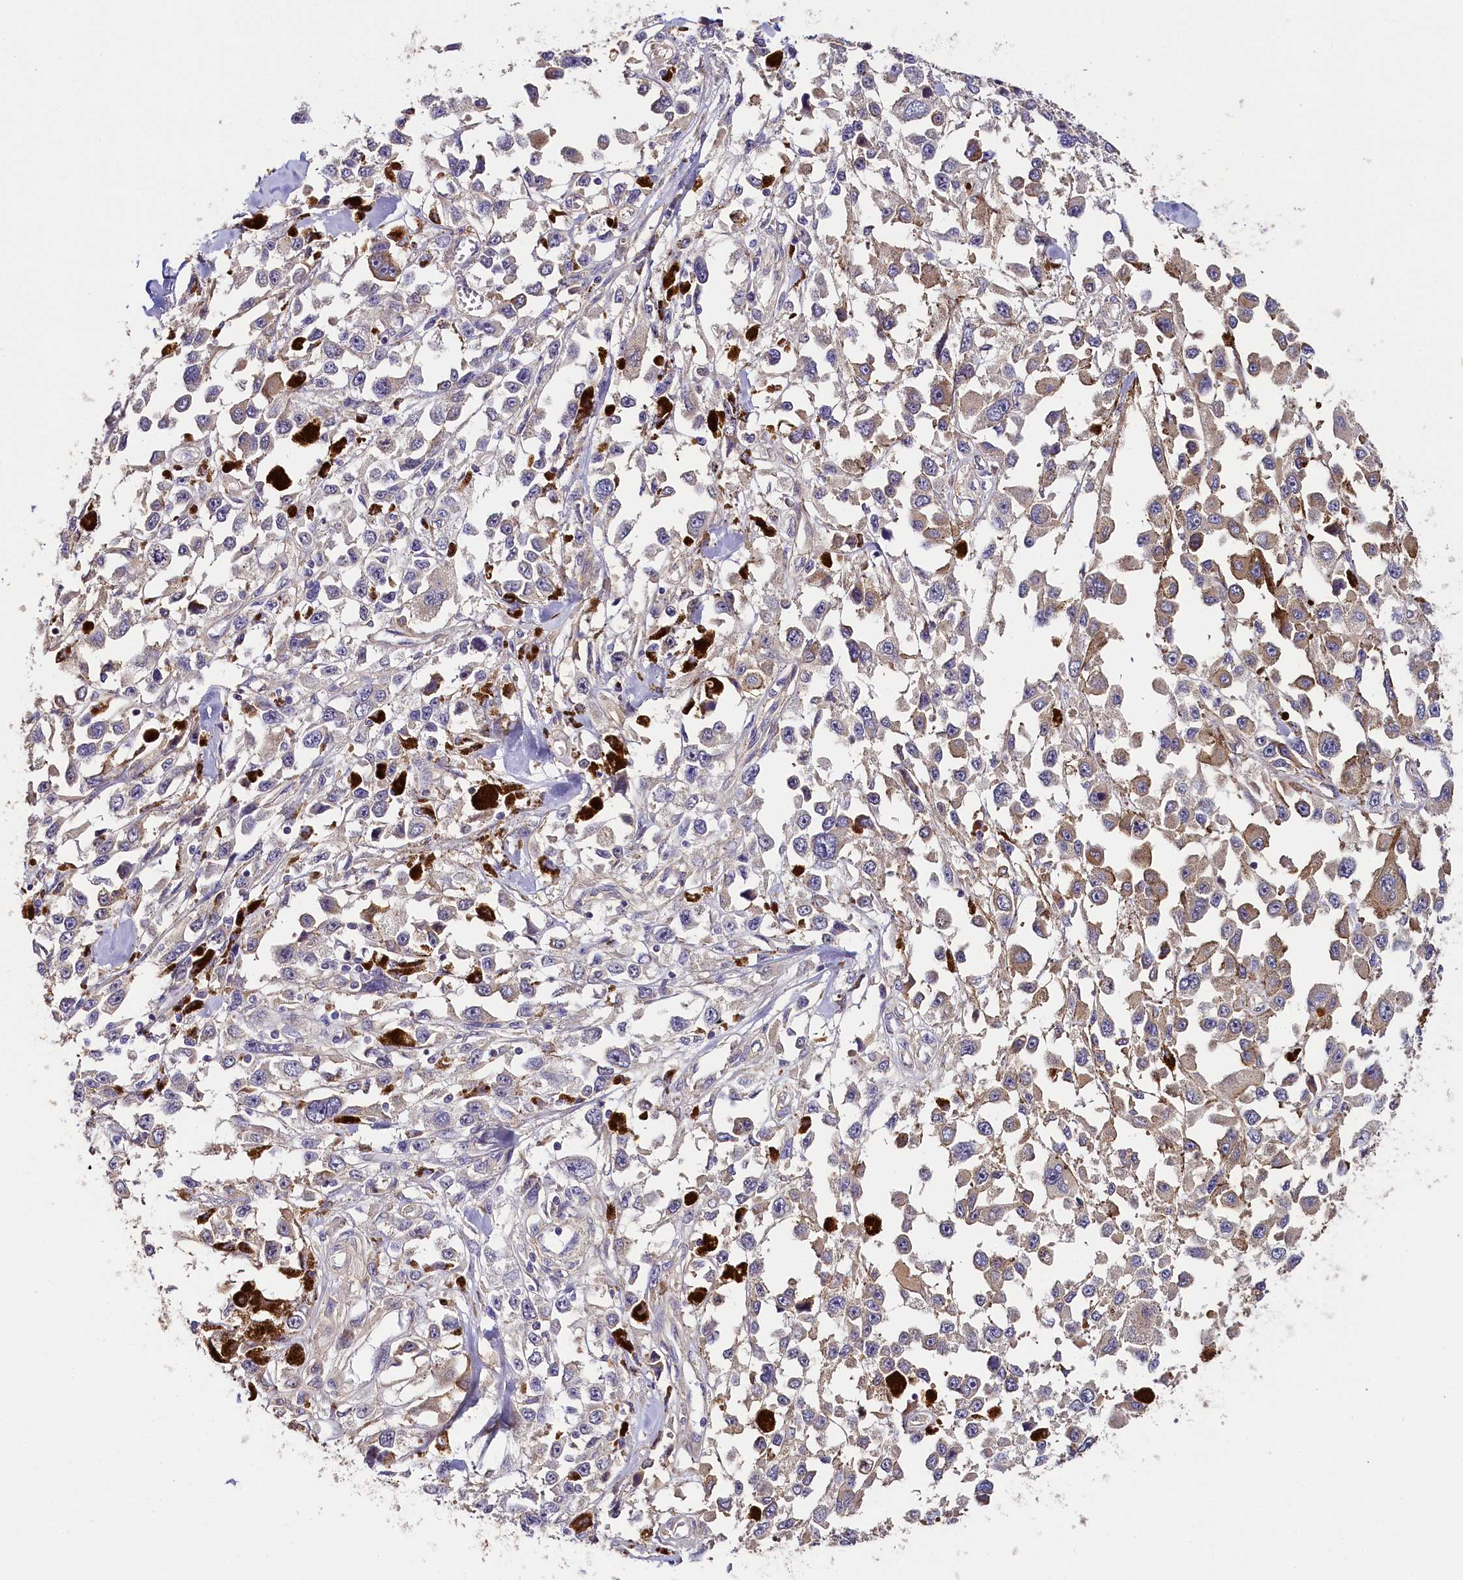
{"staining": {"intensity": "negative", "quantity": "none", "location": "none"}, "tissue": "melanoma", "cell_type": "Tumor cells", "image_type": "cancer", "snomed": [{"axis": "morphology", "description": "Malignant melanoma, Metastatic site"}, {"axis": "topography", "description": "Lymph node"}], "caption": "Melanoma stained for a protein using IHC reveals no positivity tumor cells.", "gene": "KATNB1", "patient": {"sex": "male", "age": 59}}